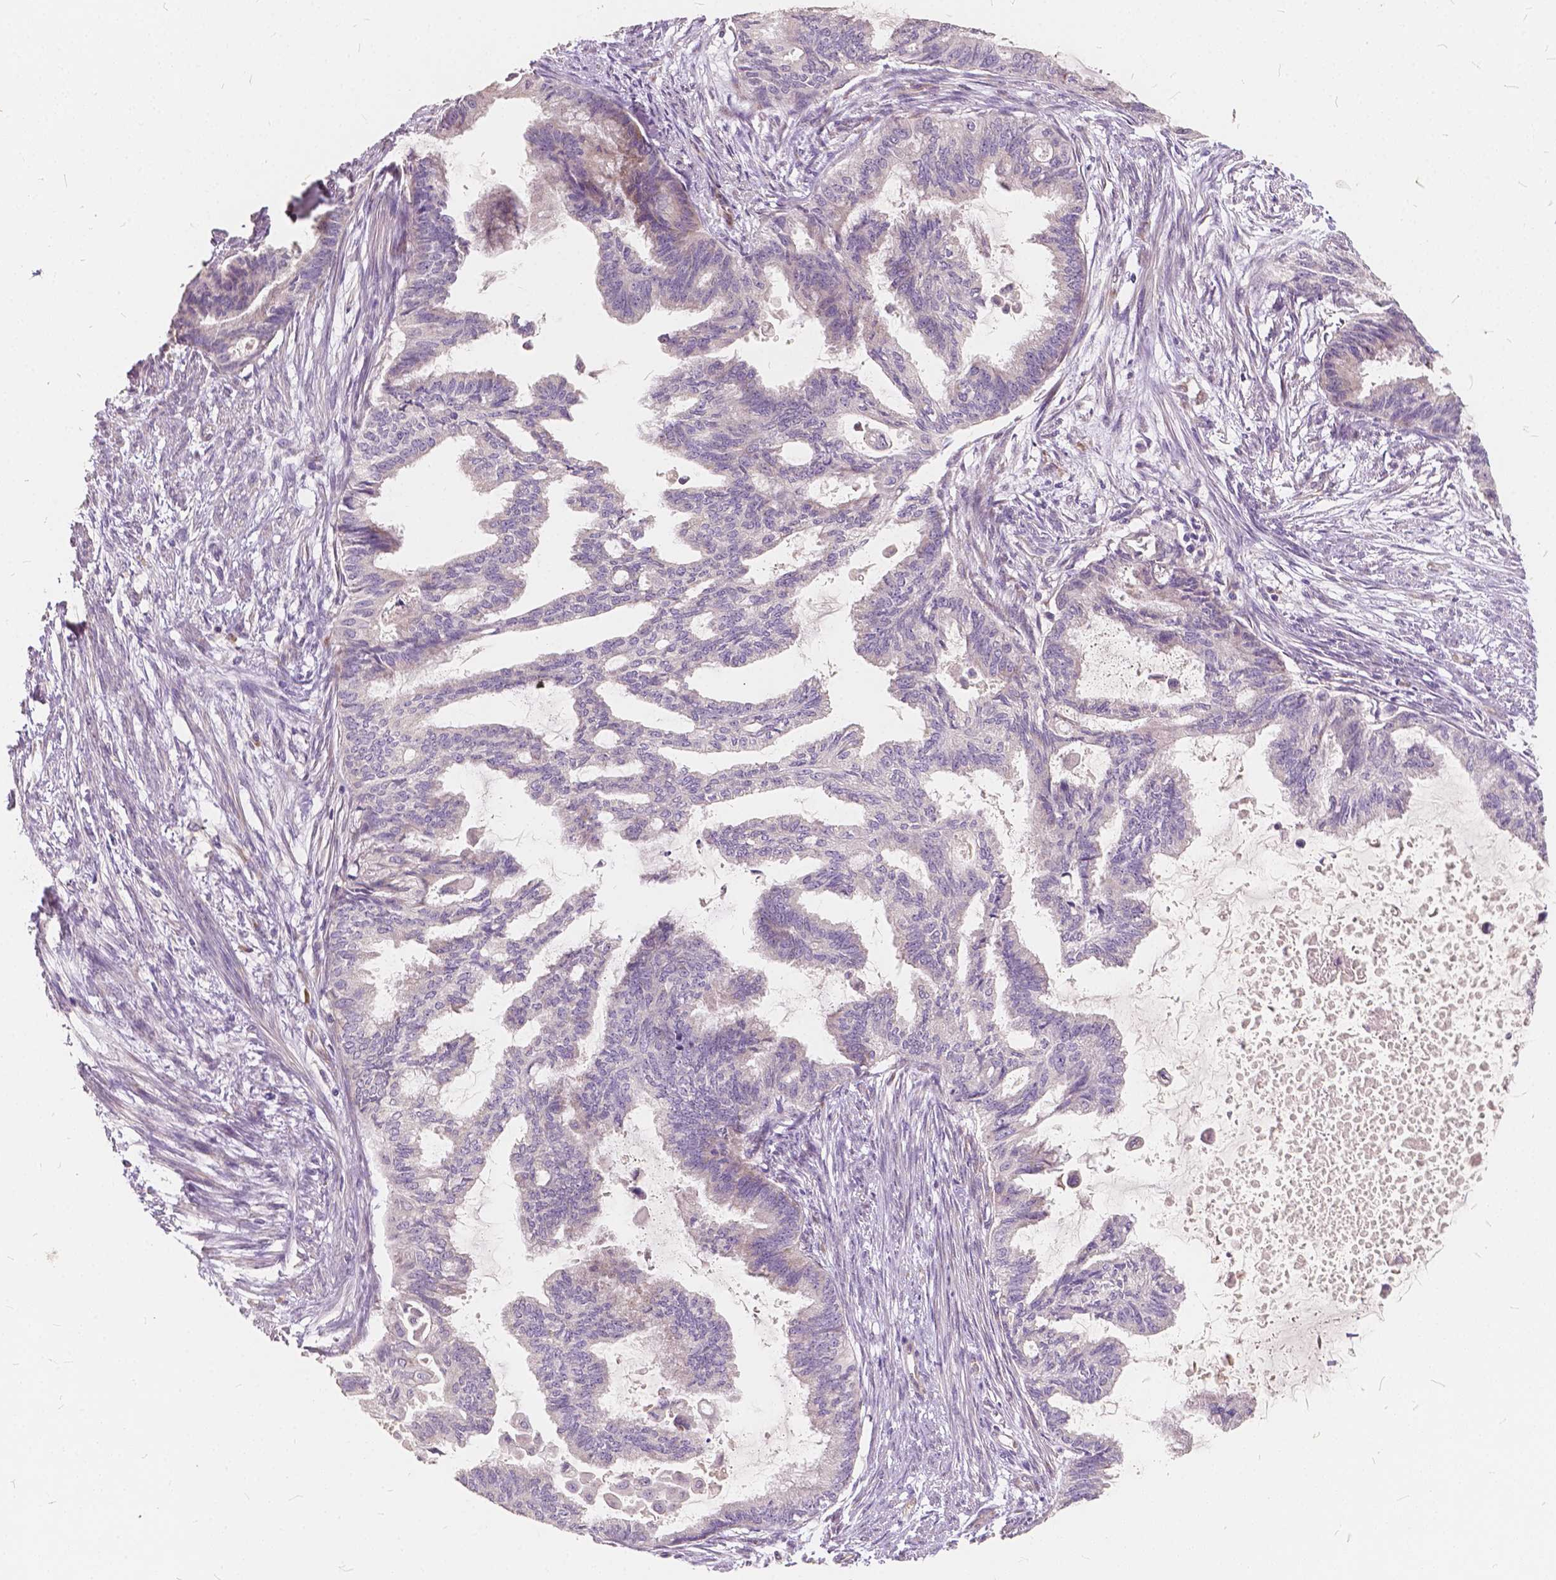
{"staining": {"intensity": "negative", "quantity": "none", "location": "none"}, "tissue": "endometrial cancer", "cell_type": "Tumor cells", "image_type": "cancer", "snomed": [{"axis": "morphology", "description": "Adenocarcinoma, NOS"}, {"axis": "topography", "description": "Endometrium"}], "caption": "Micrograph shows no protein expression in tumor cells of endometrial adenocarcinoma tissue.", "gene": "SLC7A8", "patient": {"sex": "female", "age": 86}}